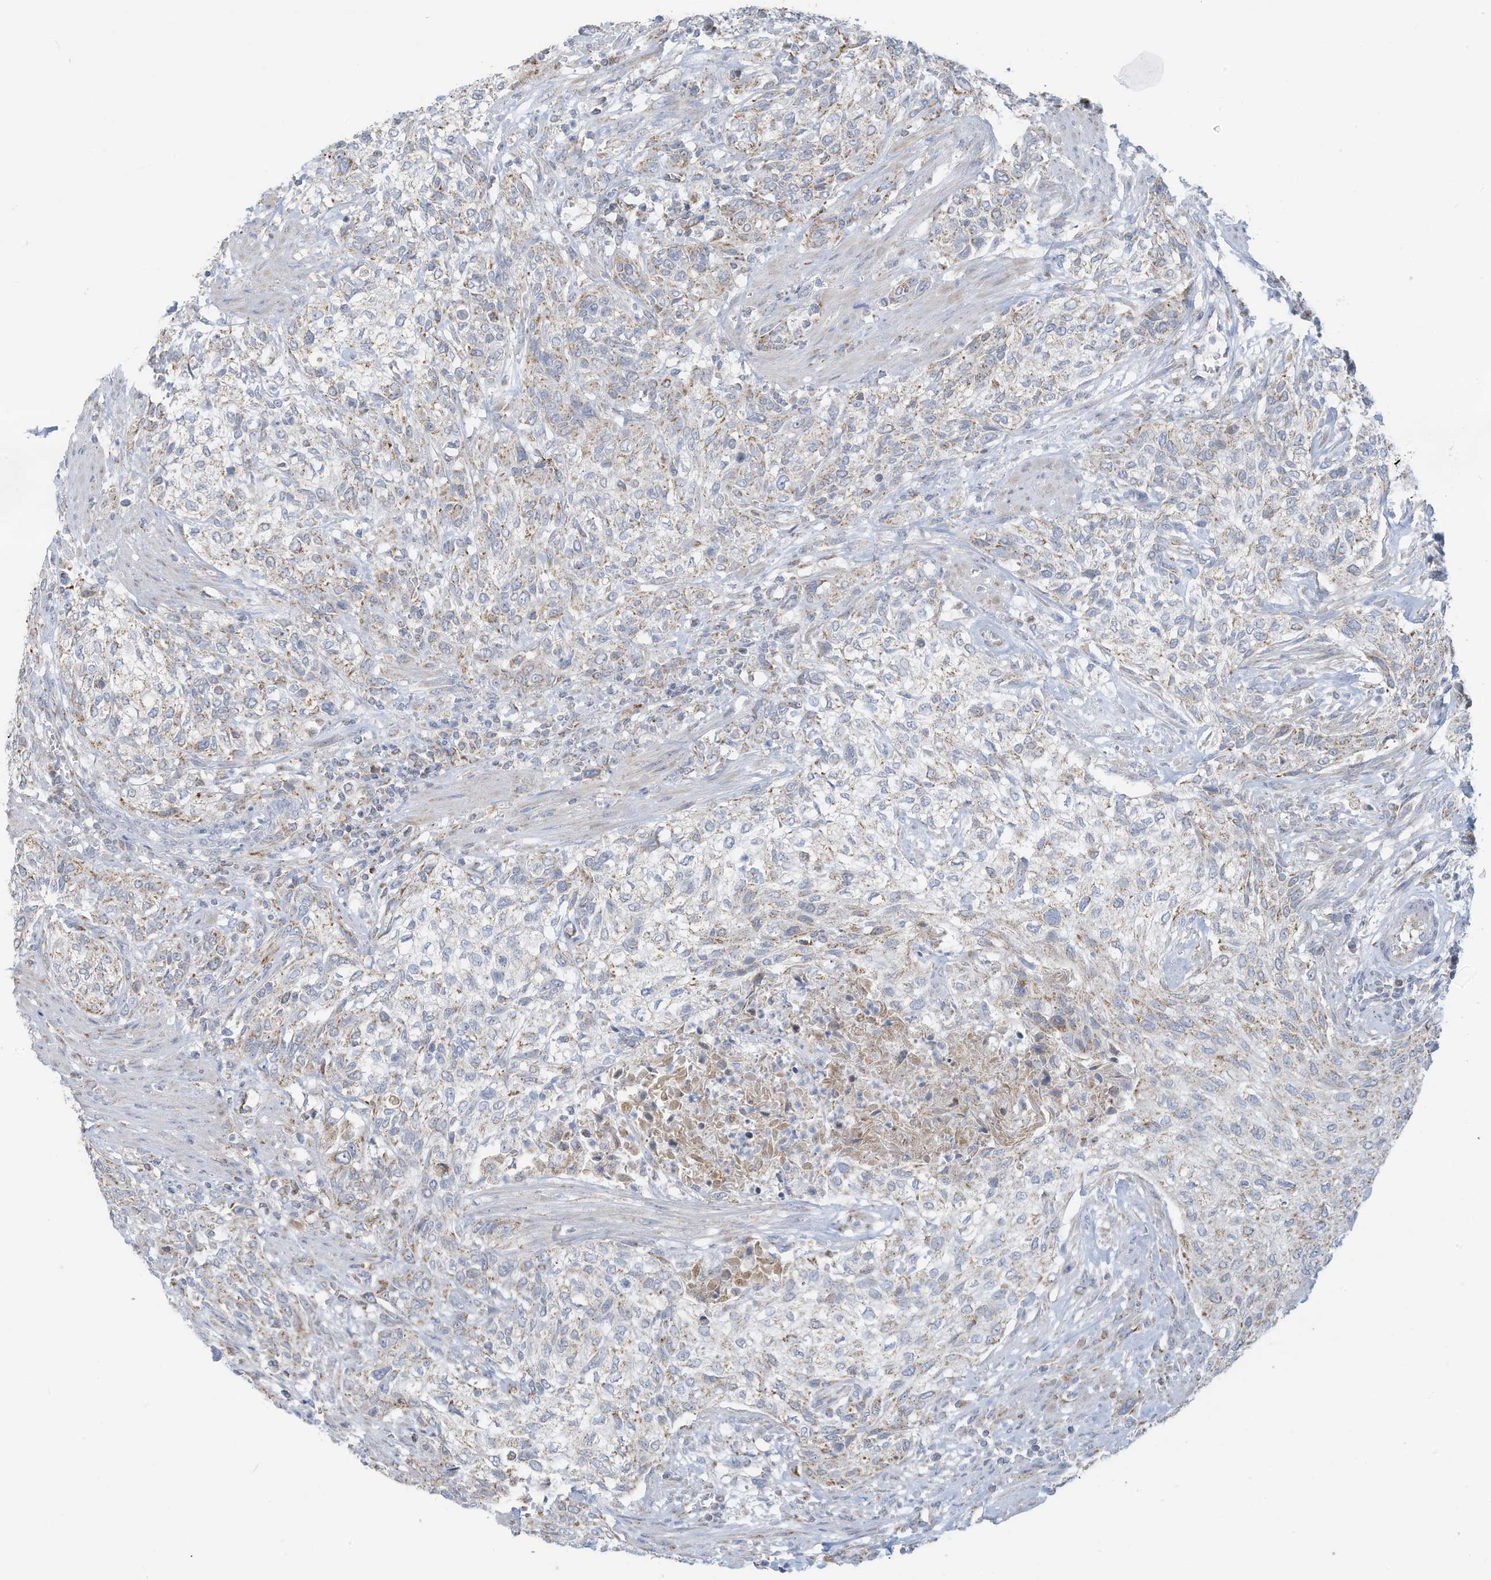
{"staining": {"intensity": "weak", "quantity": "<25%", "location": "cytoplasmic/membranous"}, "tissue": "urothelial cancer", "cell_type": "Tumor cells", "image_type": "cancer", "snomed": [{"axis": "morphology", "description": "Urothelial carcinoma, High grade"}, {"axis": "topography", "description": "Urinary bladder"}], "caption": "DAB (3,3'-diaminobenzidine) immunohistochemical staining of urothelial cancer demonstrates no significant staining in tumor cells. (DAB (3,3'-diaminobenzidine) immunohistochemistry with hematoxylin counter stain).", "gene": "NLN", "patient": {"sex": "male", "age": 35}}